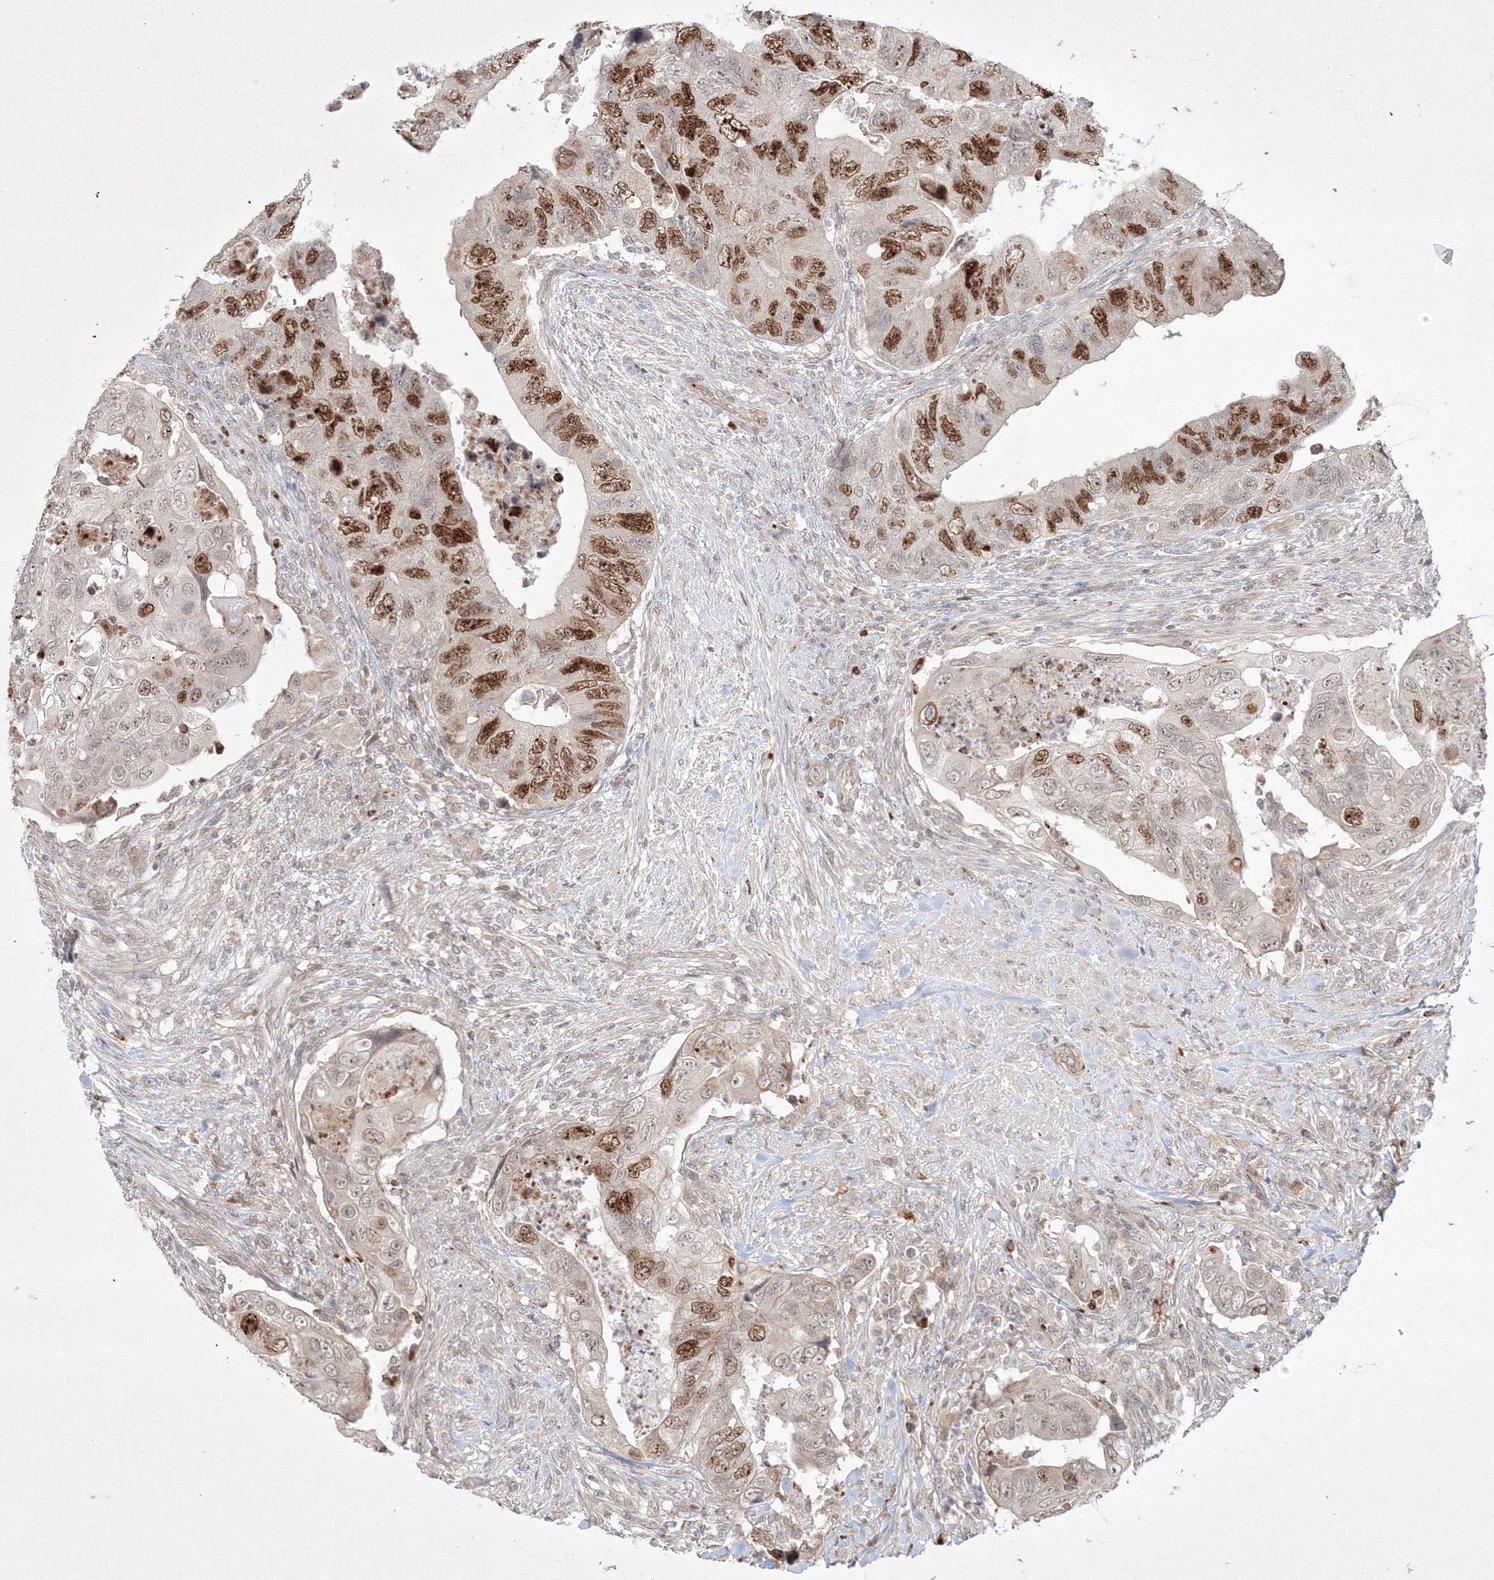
{"staining": {"intensity": "strong", "quantity": "25%-75%", "location": "nuclear"}, "tissue": "colorectal cancer", "cell_type": "Tumor cells", "image_type": "cancer", "snomed": [{"axis": "morphology", "description": "Adenocarcinoma, NOS"}, {"axis": "topography", "description": "Rectum"}], "caption": "Human colorectal cancer (adenocarcinoma) stained with a protein marker shows strong staining in tumor cells.", "gene": "KIF20A", "patient": {"sex": "male", "age": 63}}